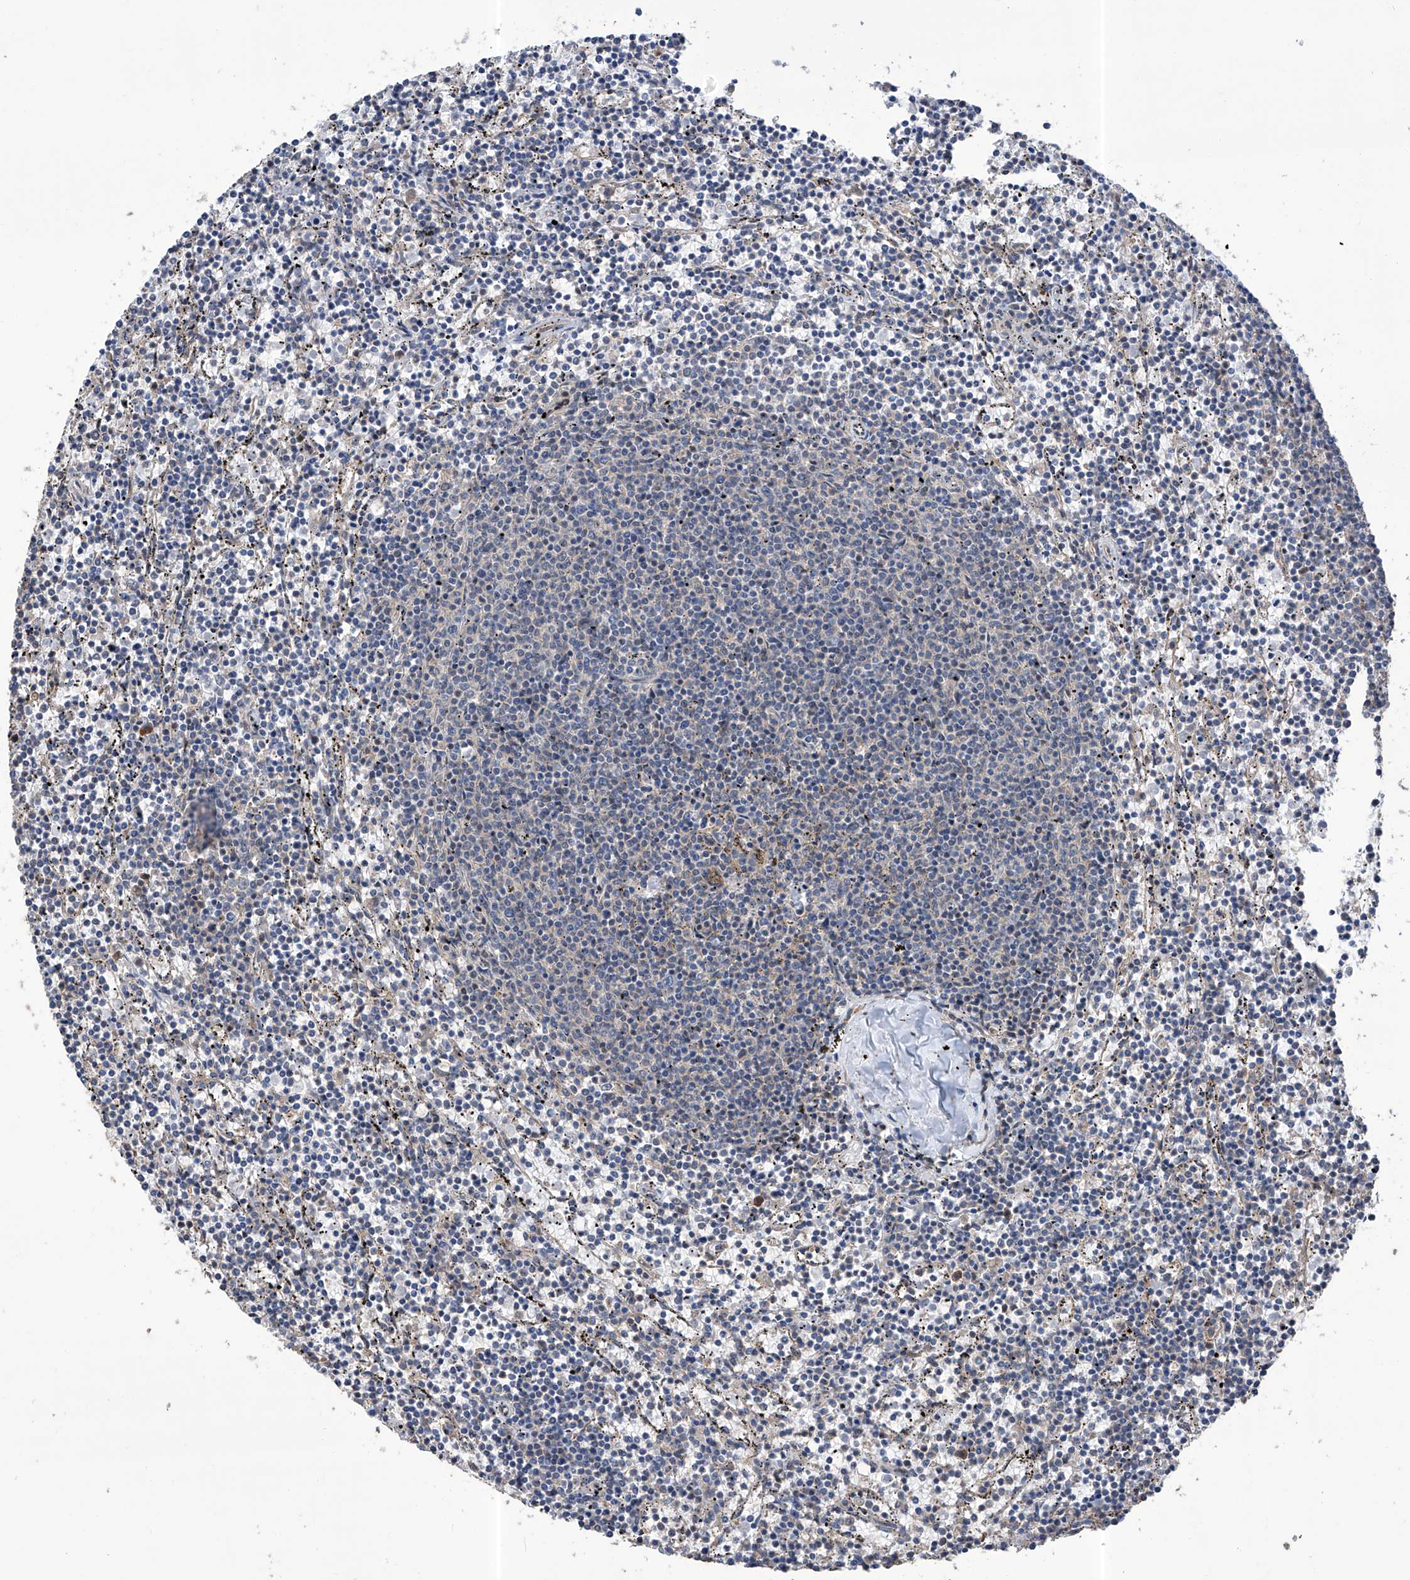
{"staining": {"intensity": "negative", "quantity": "none", "location": "none"}, "tissue": "lymphoma", "cell_type": "Tumor cells", "image_type": "cancer", "snomed": [{"axis": "morphology", "description": "Malignant lymphoma, non-Hodgkin's type, Low grade"}, {"axis": "topography", "description": "Spleen"}], "caption": "Micrograph shows no significant protein positivity in tumor cells of malignant lymphoma, non-Hodgkin's type (low-grade).", "gene": "KIFC2", "patient": {"sex": "female", "age": 50}}